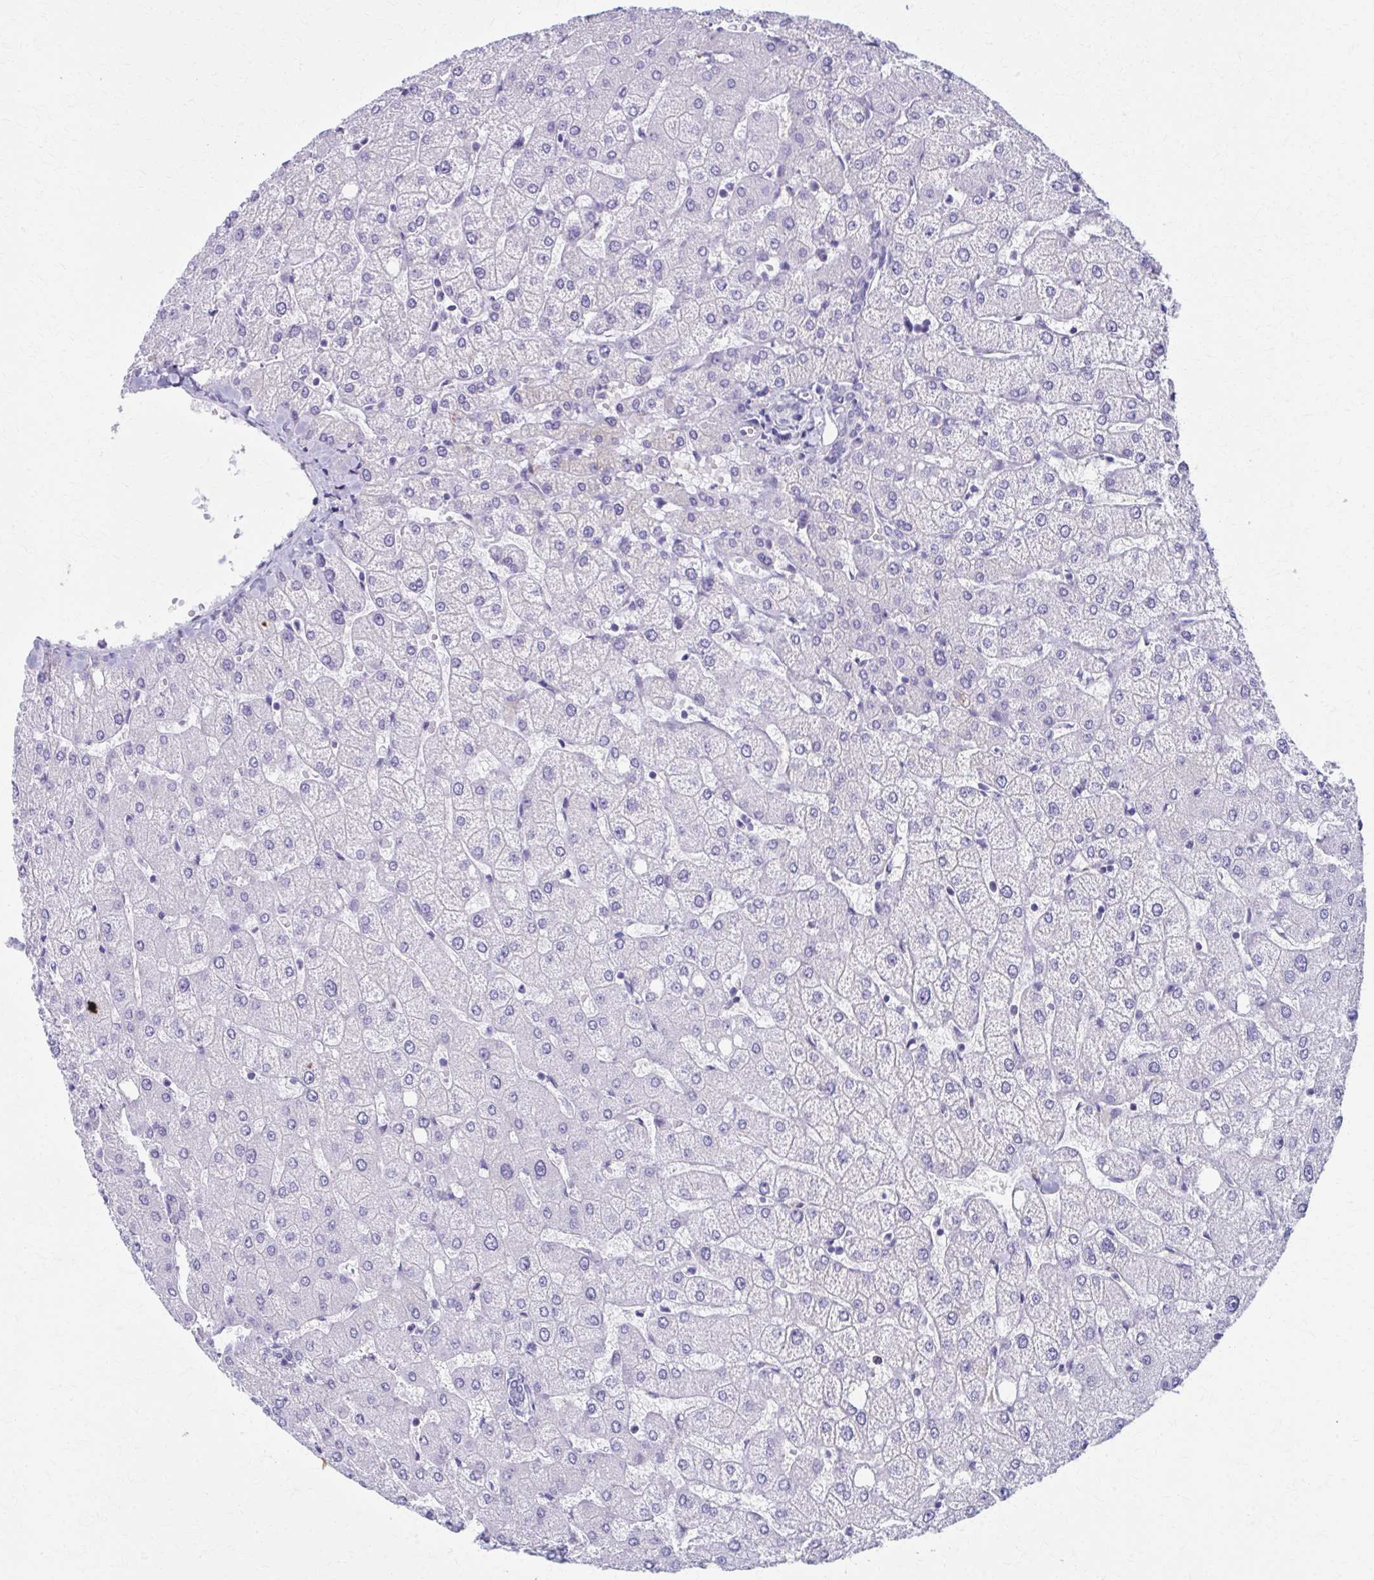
{"staining": {"intensity": "negative", "quantity": "none", "location": "none"}, "tissue": "liver", "cell_type": "Cholangiocytes", "image_type": "normal", "snomed": [{"axis": "morphology", "description": "Normal tissue, NOS"}, {"axis": "topography", "description": "Liver"}], "caption": "This is an immunohistochemistry image of normal liver. There is no positivity in cholangiocytes.", "gene": "MPLKIP", "patient": {"sex": "female", "age": 54}}